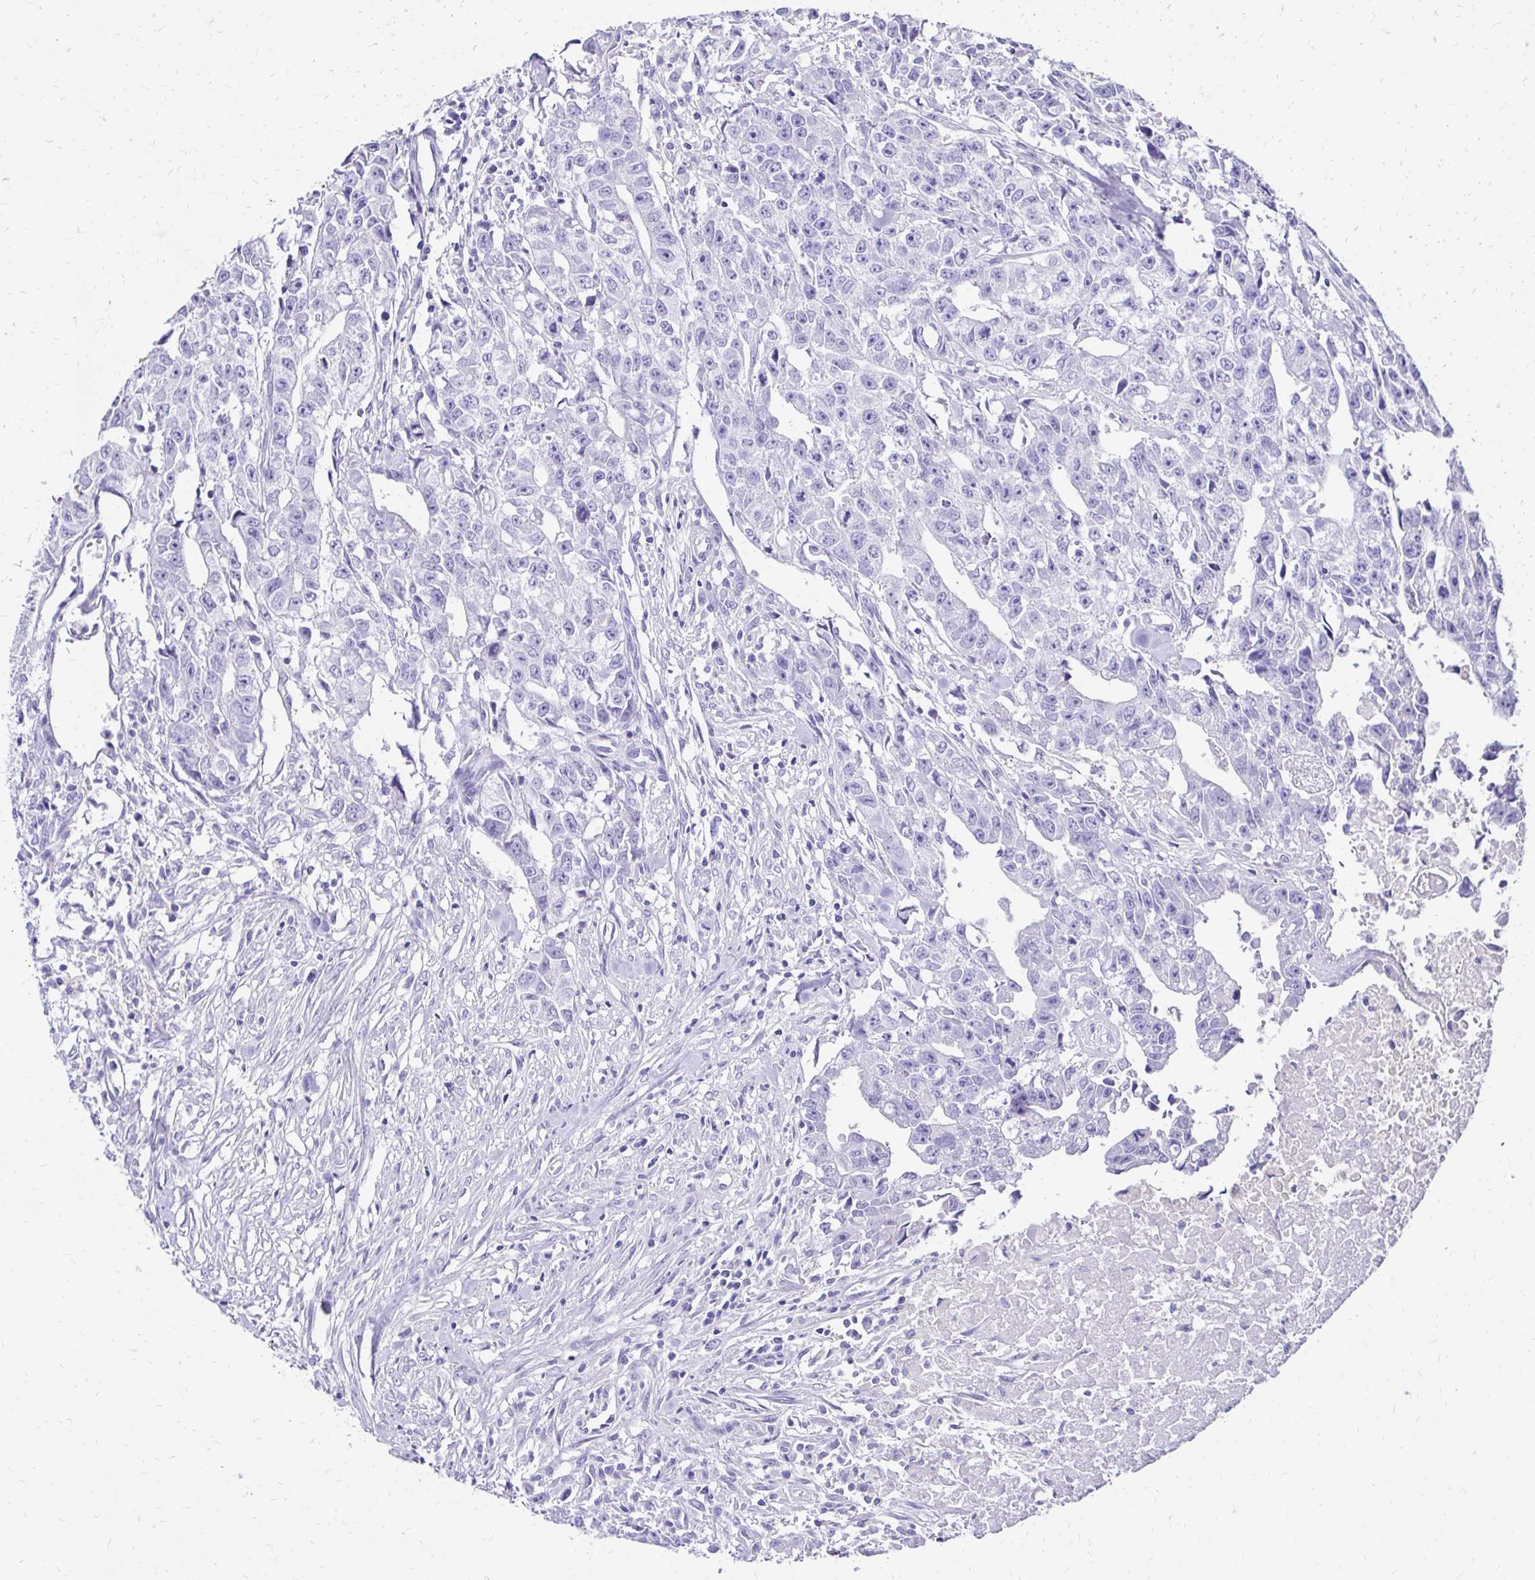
{"staining": {"intensity": "negative", "quantity": "none", "location": "none"}, "tissue": "testis cancer", "cell_type": "Tumor cells", "image_type": "cancer", "snomed": [{"axis": "morphology", "description": "Carcinoma, Embryonal, NOS"}, {"axis": "morphology", "description": "Teratoma, malignant, NOS"}, {"axis": "topography", "description": "Testis"}], "caption": "IHC of human testis cancer (embryonal carcinoma) exhibits no expression in tumor cells. The staining is performed using DAB brown chromogen with nuclei counter-stained in using hematoxylin.", "gene": "S100G", "patient": {"sex": "male", "age": 24}}